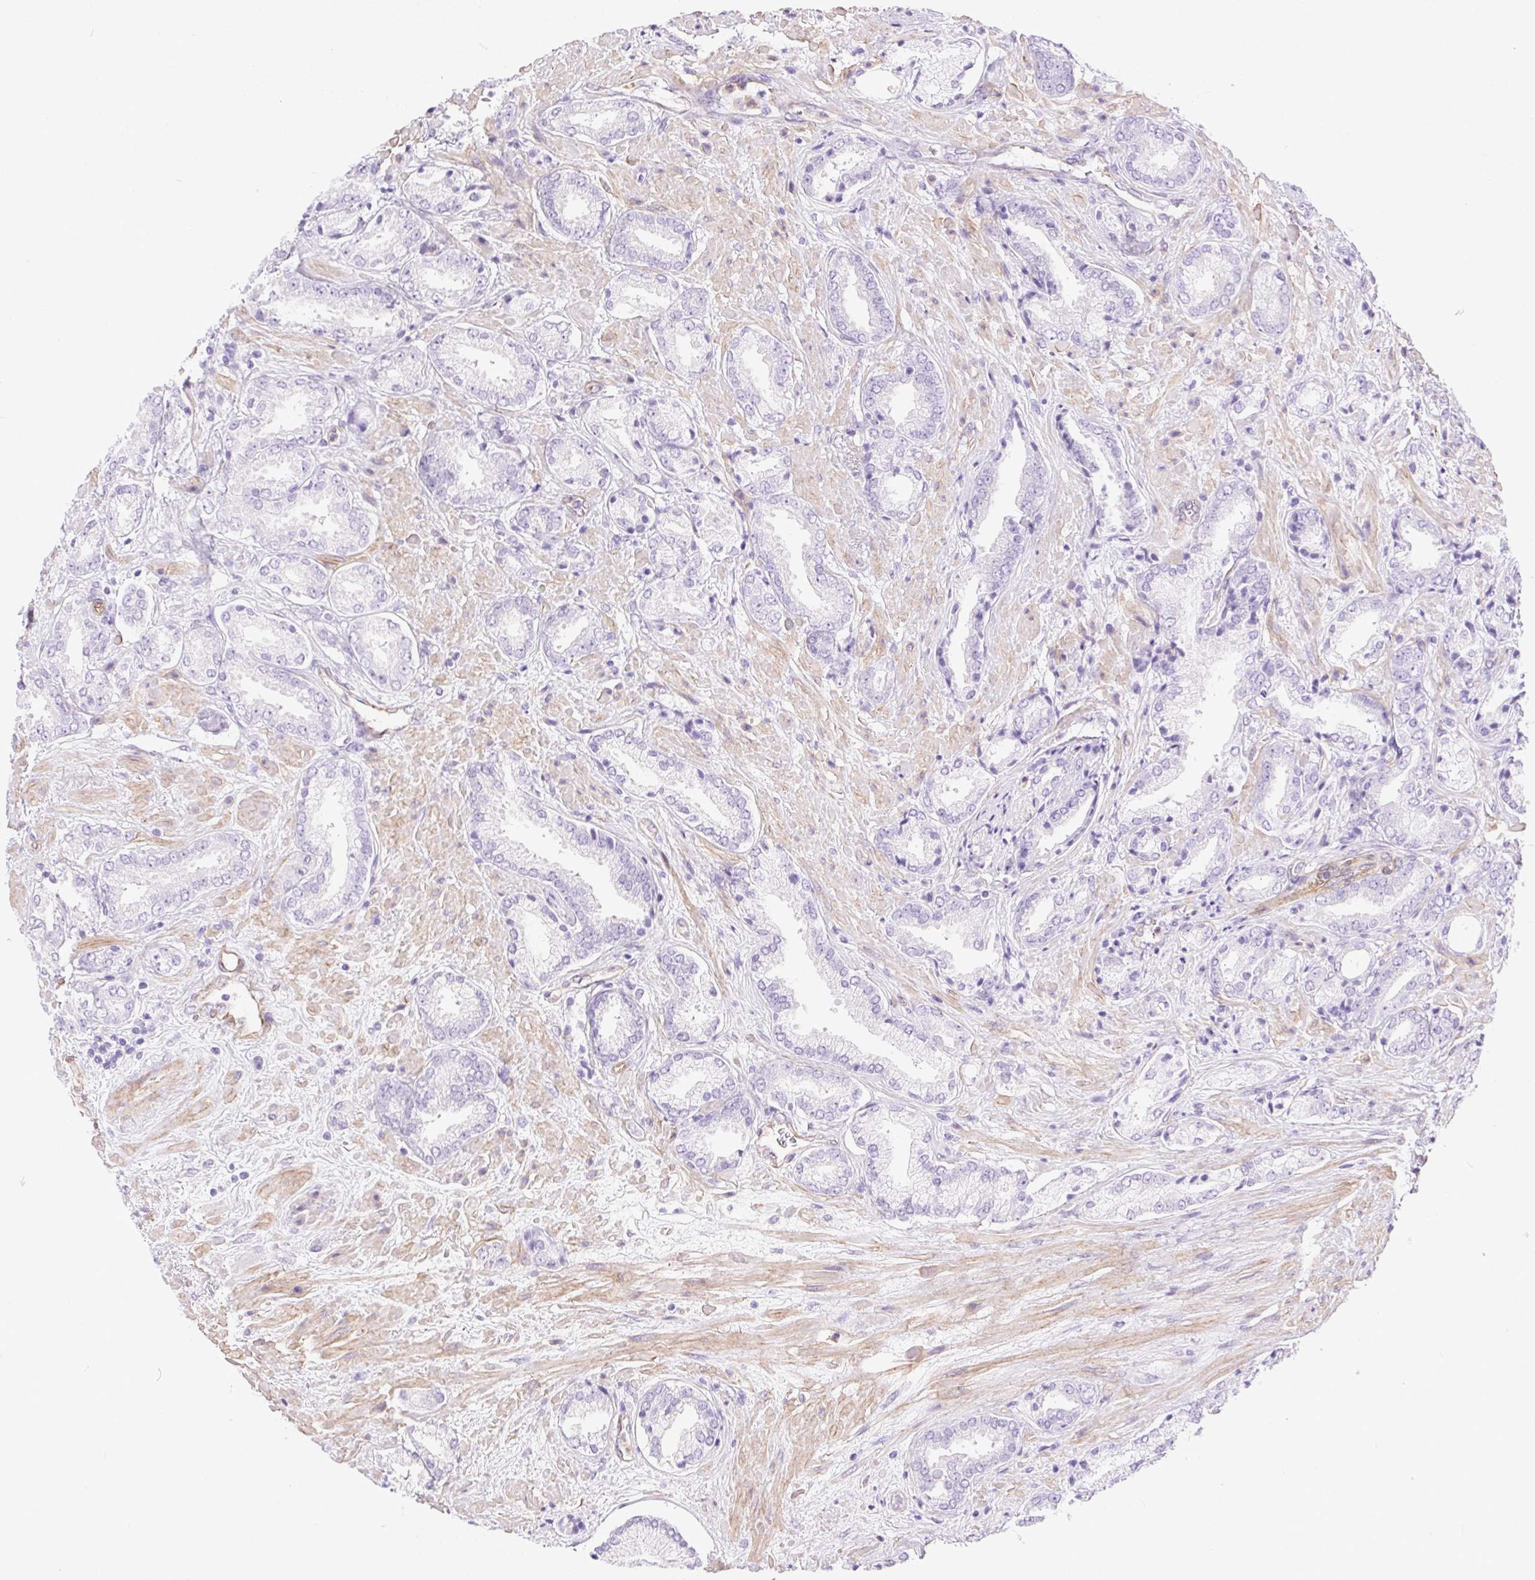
{"staining": {"intensity": "negative", "quantity": "none", "location": "none"}, "tissue": "prostate cancer", "cell_type": "Tumor cells", "image_type": "cancer", "snomed": [{"axis": "morphology", "description": "Adenocarcinoma, High grade"}, {"axis": "topography", "description": "Prostate"}], "caption": "Tumor cells are negative for protein expression in human prostate cancer (adenocarcinoma (high-grade)).", "gene": "SHCBP1L", "patient": {"sex": "male", "age": 56}}